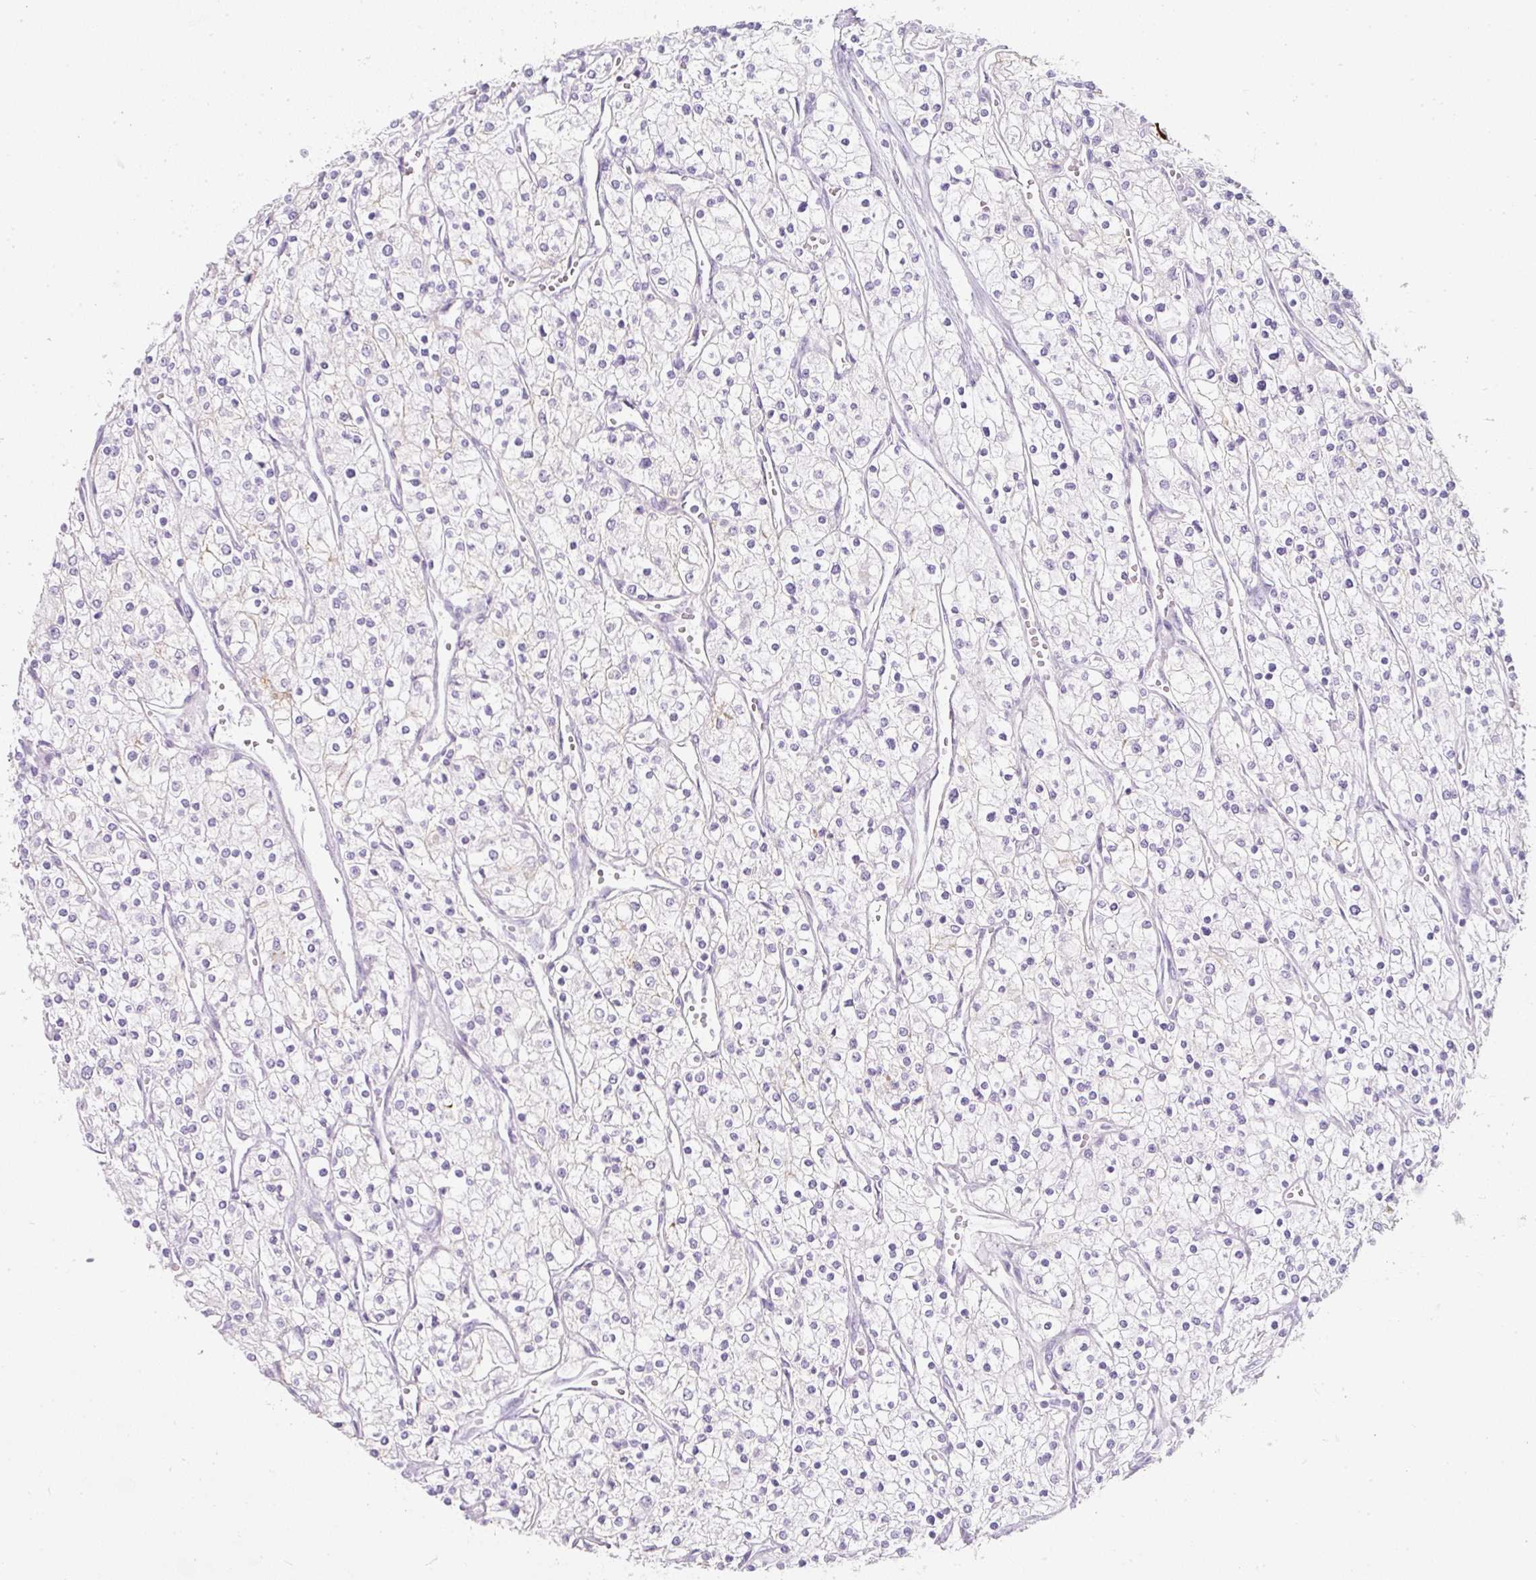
{"staining": {"intensity": "negative", "quantity": "none", "location": "none"}, "tissue": "renal cancer", "cell_type": "Tumor cells", "image_type": "cancer", "snomed": [{"axis": "morphology", "description": "Adenocarcinoma, NOS"}, {"axis": "topography", "description": "Kidney"}], "caption": "The histopathology image demonstrates no significant staining in tumor cells of renal adenocarcinoma. Nuclei are stained in blue.", "gene": "SLC2A2", "patient": {"sex": "male", "age": 80}}